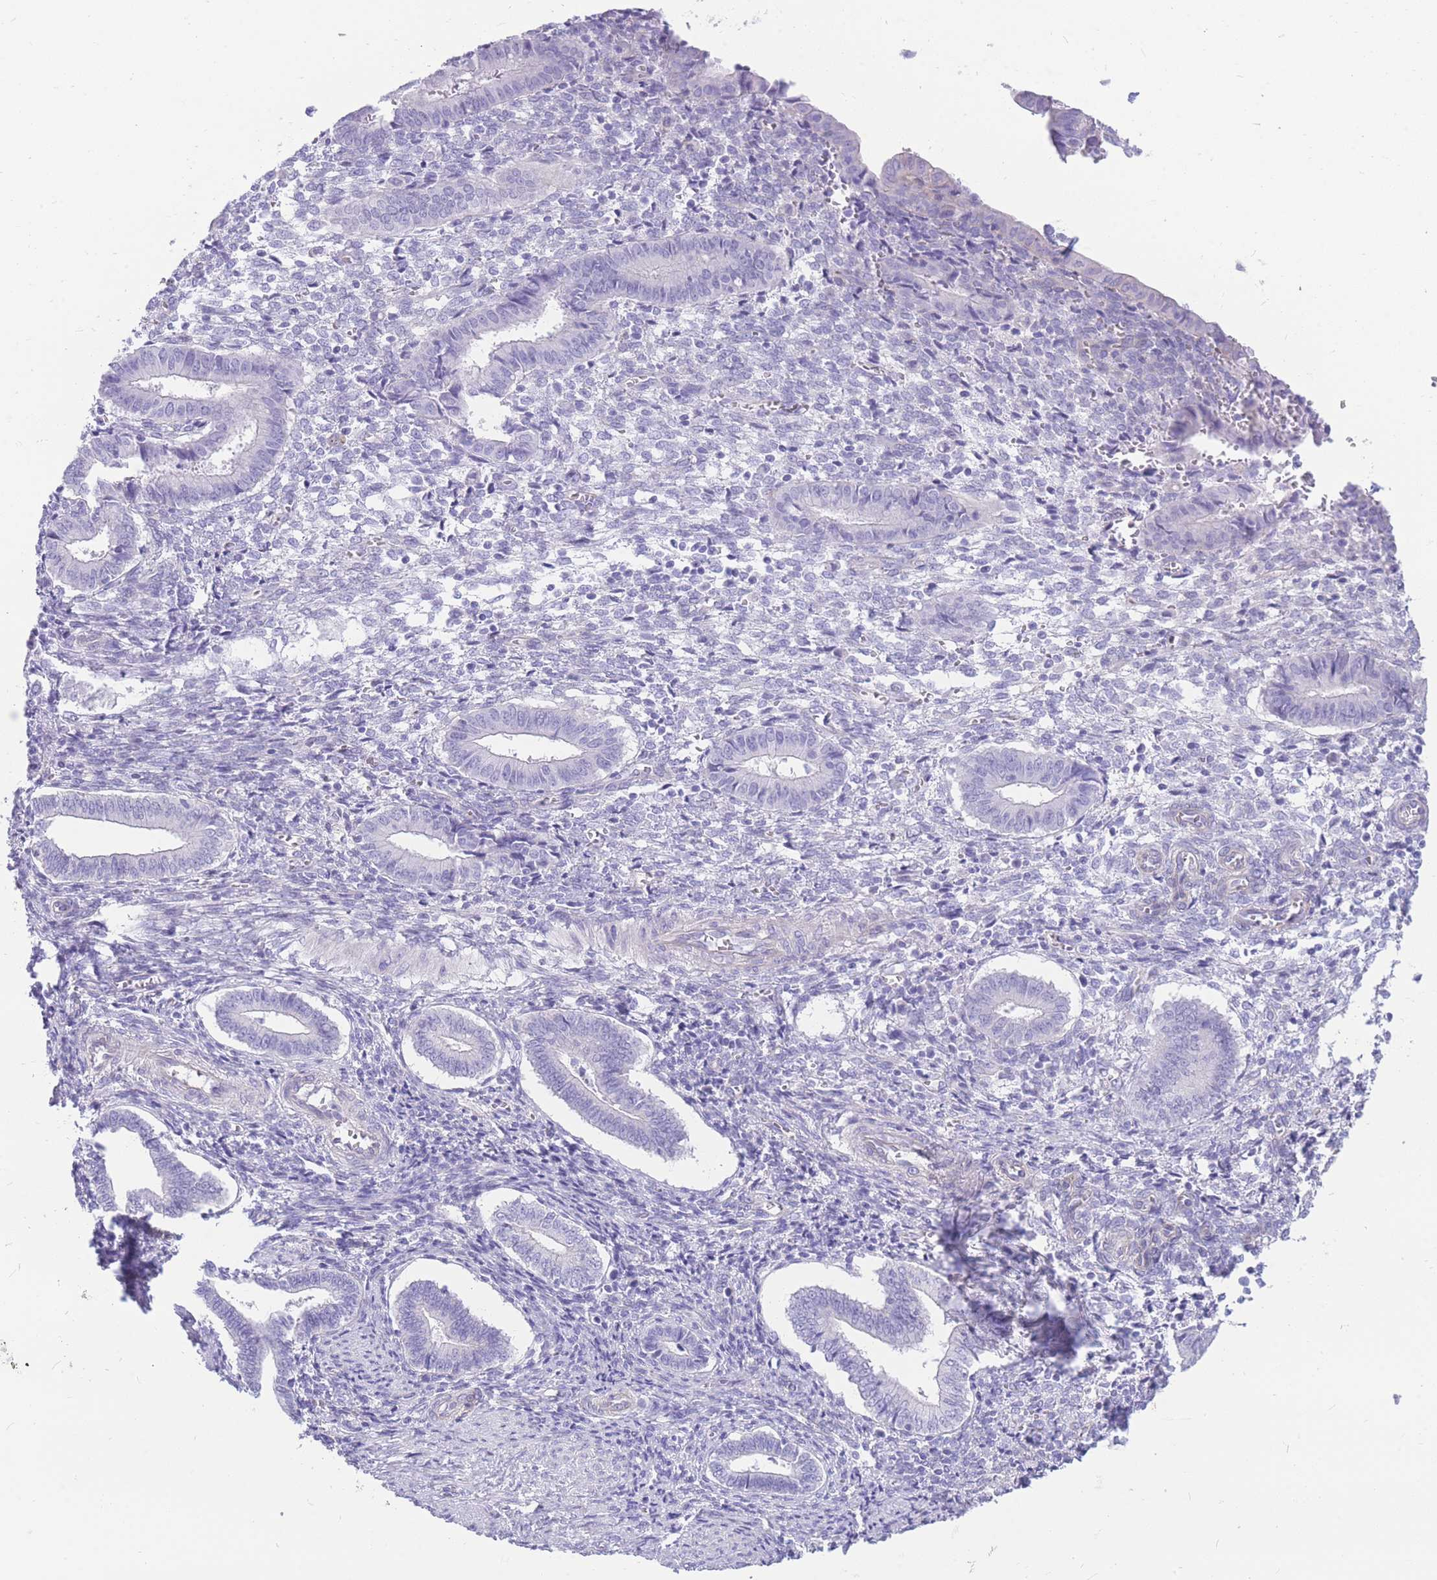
{"staining": {"intensity": "negative", "quantity": "none", "location": "none"}, "tissue": "endometrium", "cell_type": "Cells in endometrial stroma", "image_type": "normal", "snomed": [{"axis": "morphology", "description": "Normal tissue, NOS"}, {"axis": "topography", "description": "Other"}, {"axis": "topography", "description": "Endometrium"}], "caption": "A high-resolution histopathology image shows immunohistochemistry staining of normal endometrium, which exhibits no significant positivity in cells in endometrial stroma. (DAB (3,3'-diaminobenzidine) IHC with hematoxylin counter stain).", "gene": "ZNF311", "patient": {"sex": "female", "age": 44}}